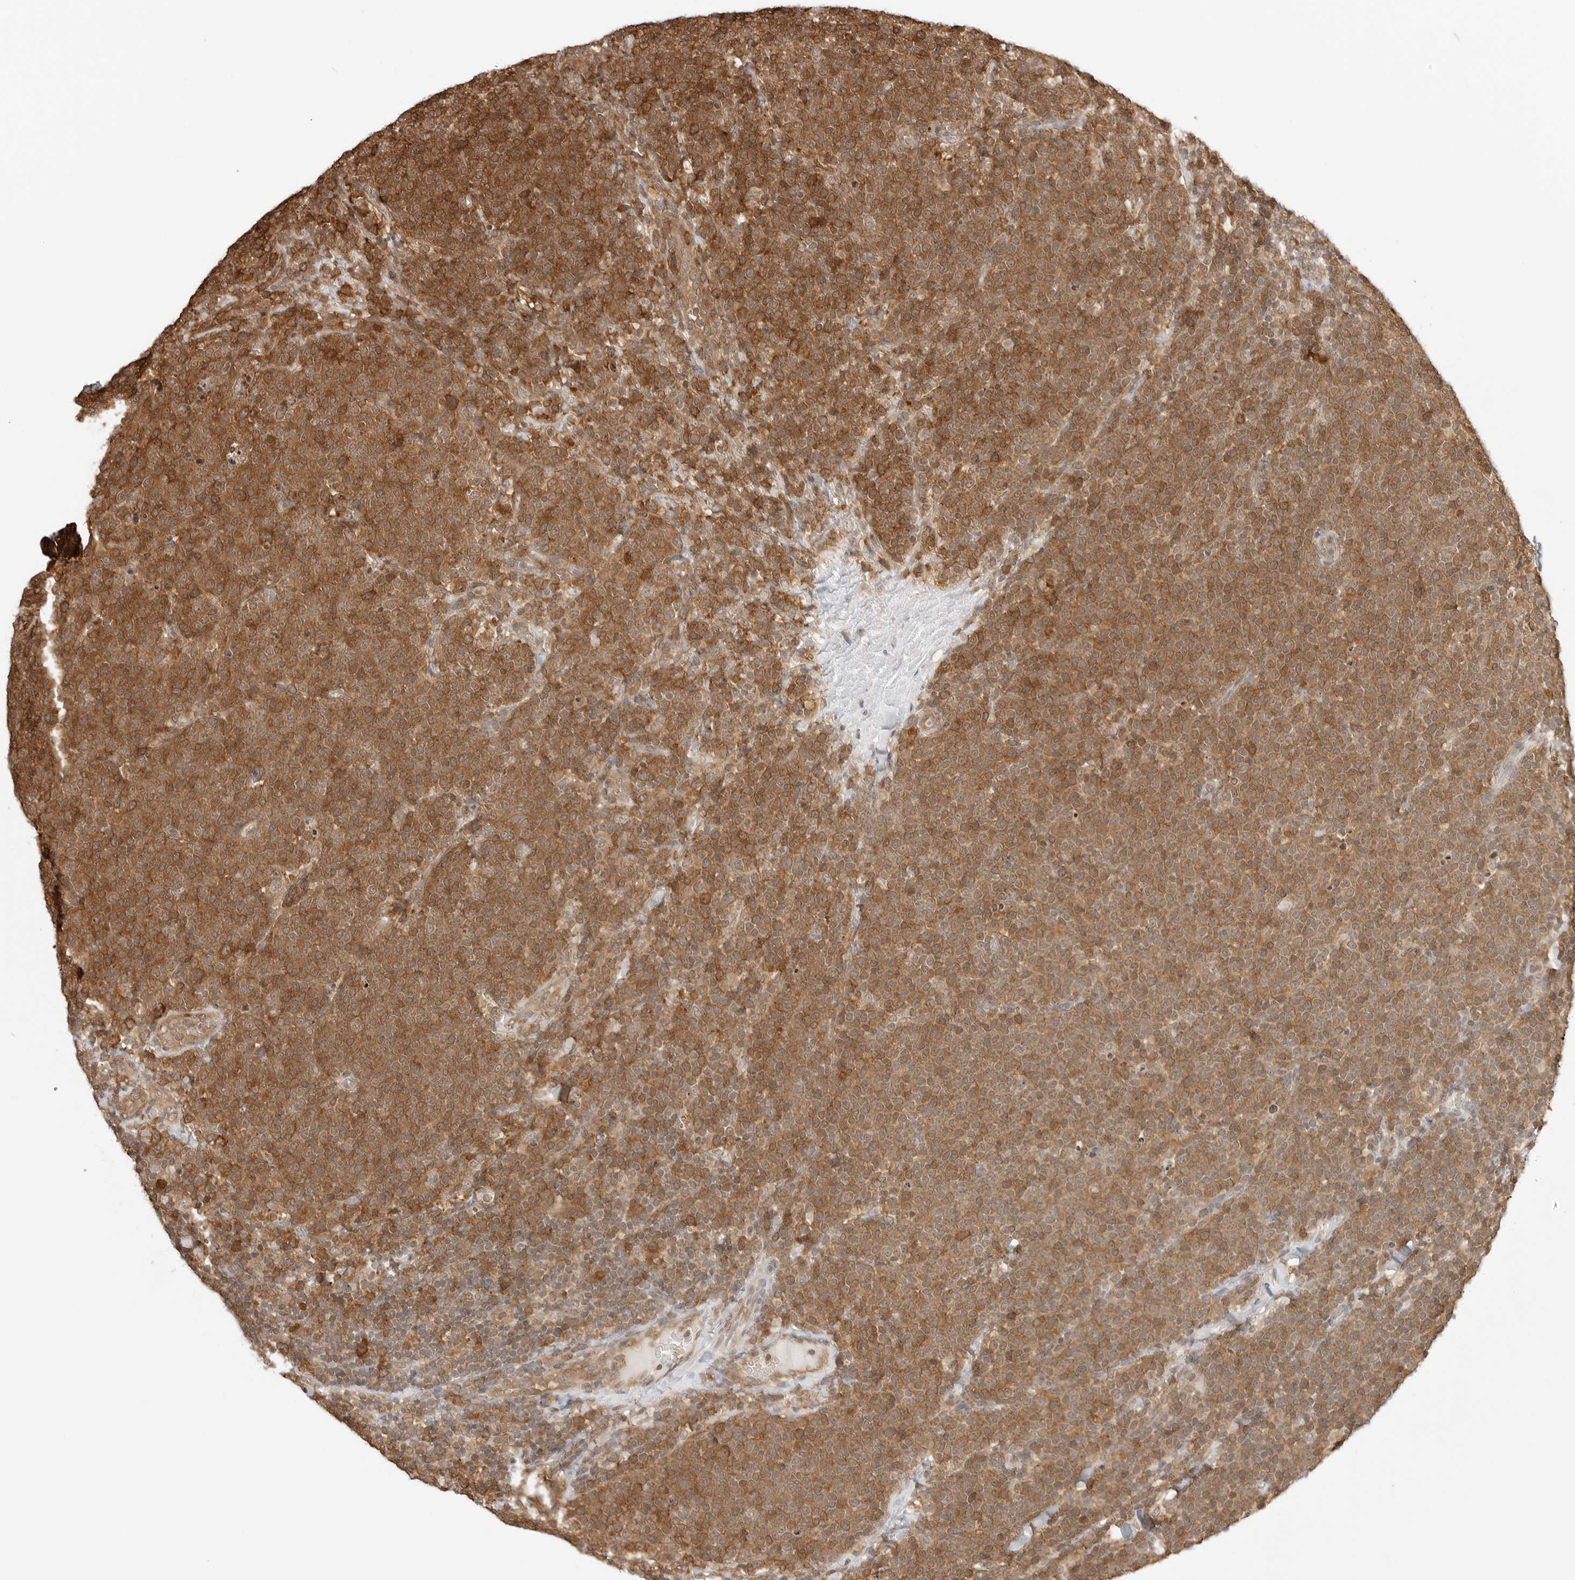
{"staining": {"intensity": "strong", "quantity": ">75%", "location": "cytoplasmic/membranous"}, "tissue": "lymphoma", "cell_type": "Tumor cells", "image_type": "cancer", "snomed": [{"axis": "morphology", "description": "Malignant lymphoma, non-Hodgkin's type, High grade"}, {"axis": "topography", "description": "Lymph node"}], "caption": "DAB immunohistochemical staining of high-grade malignant lymphoma, non-Hodgkin's type reveals strong cytoplasmic/membranous protein positivity in about >75% of tumor cells. The staining was performed using DAB (3,3'-diaminobenzidine) to visualize the protein expression in brown, while the nuclei were stained in blue with hematoxylin (Magnification: 20x).", "gene": "NUDC", "patient": {"sex": "male", "age": 61}}